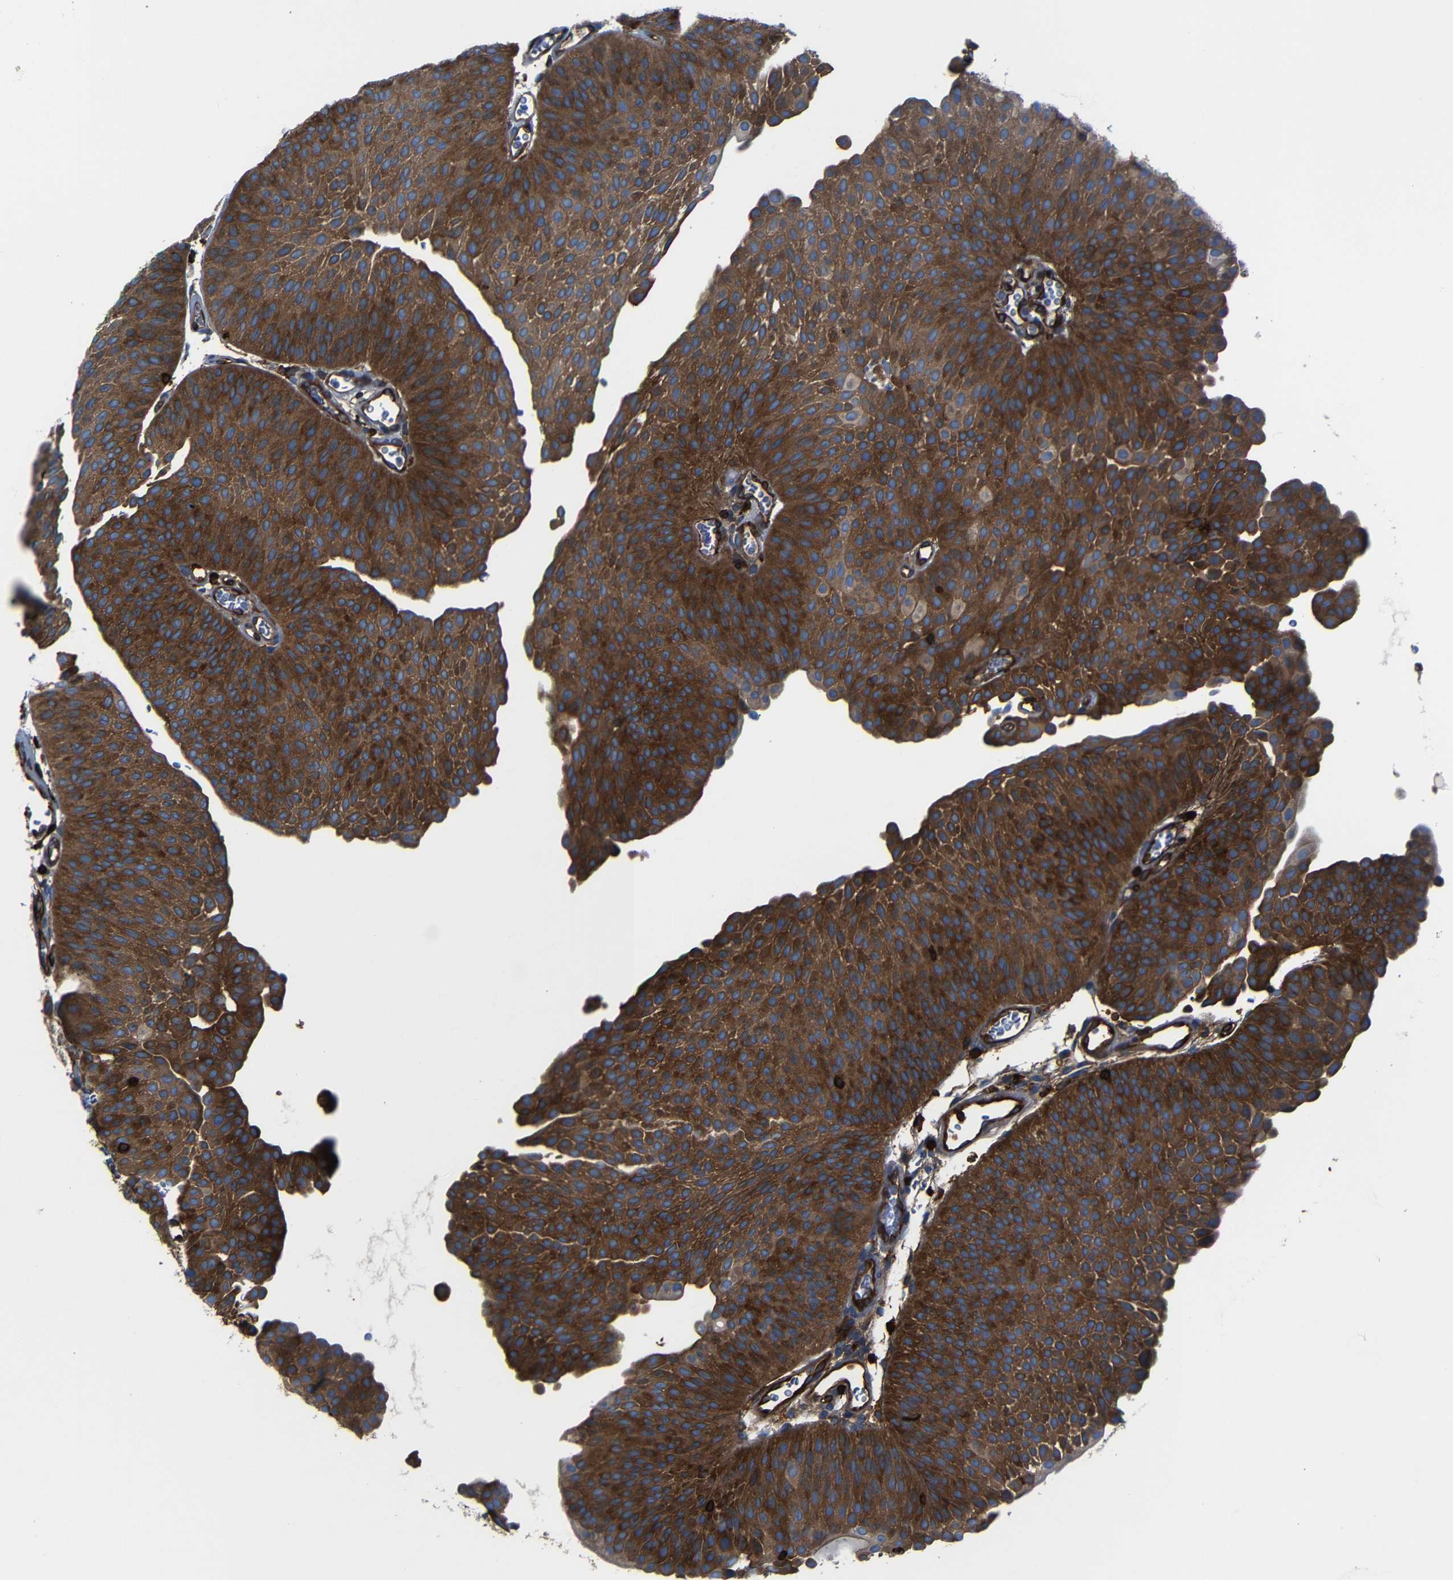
{"staining": {"intensity": "strong", "quantity": ">75%", "location": "cytoplasmic/membranous"}, "tissue": "urothelial cancer", "cell_type": "Tumor cells", "image_type": "cancer", "snomed": [{"axis": "morphology", "description": "Urothelial carcinoma, Low grade"}, {"axis": "topography", "description": "Urinary bladder"}], "caption": "Urothelial cancer stained with immunohistochemistry (IHC) demonstrates strong cytoplasmic/membranous expression in approximately >75% of tumor cells. (brown staining indicates protein expression, while blue staining denotes nuclei).", "gene": "ARHGEF1", "patient": {"sex": "female", "age": 60}}